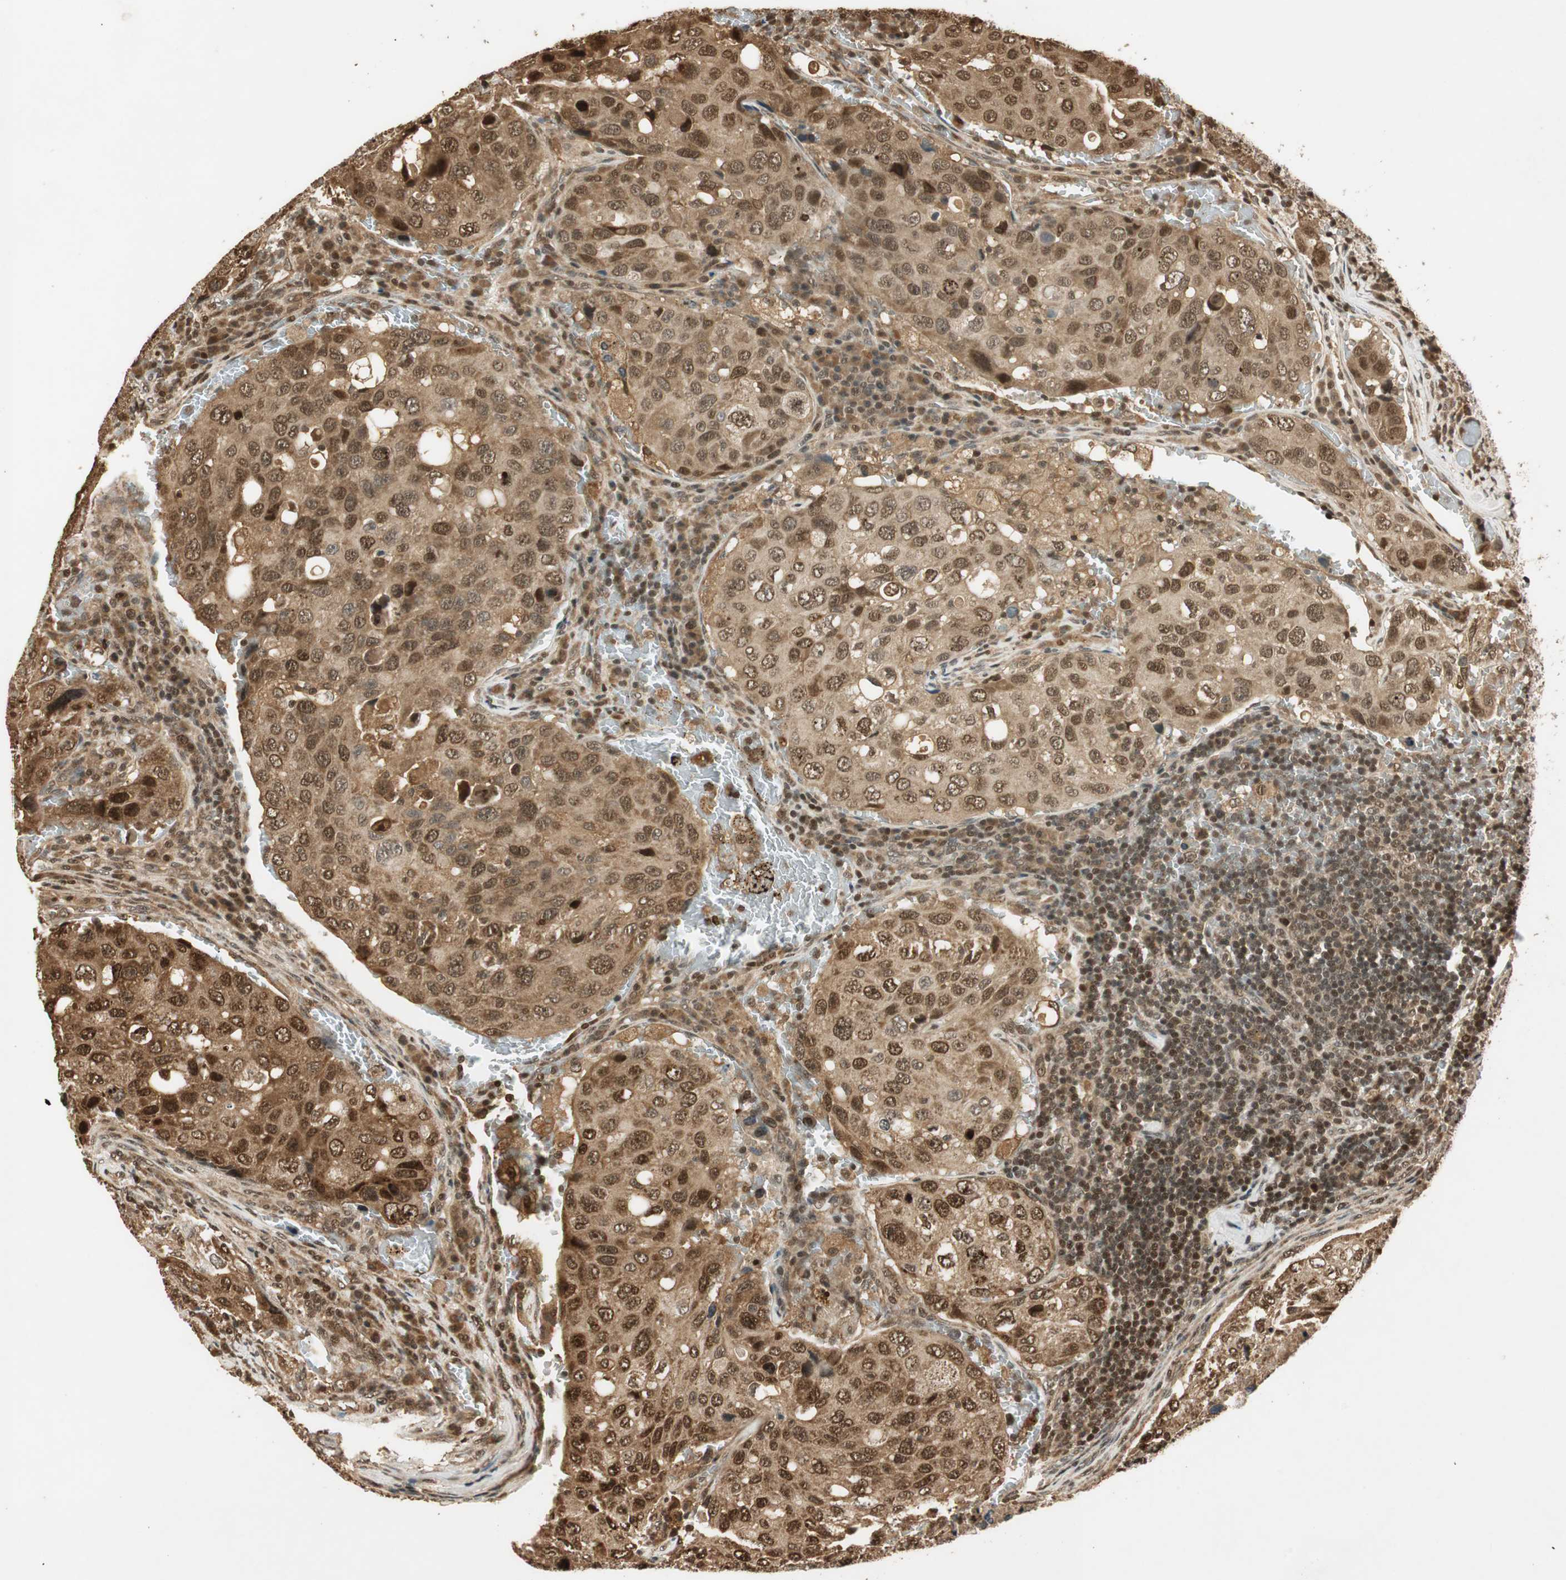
{"staining": {"intensity": "strong", "quantity": ">75%", "location": "cytoplasmic/membranous,nuclear"}, "tissue": "urothelial cancer", "cell_type": "Tumor cells", "image_type": "cancer", "snomed": [{"axis": "morphology", "description": "Urothelial carcinoma, High grade"}, {"axis": "topography", "description": "Lymph node"}, {"axis": "topography", "description": "Urinary bladder"}], "caption": "Protein analysis of urothelial cancer tissue demonstrates strong cytoplasmic/membranous and nuclear expression in about >75% of tumor cells. (Stains: DAB (3,3'-diaminobenzidine) in brown, nuclei in blue, Microscopy: brightfield microscopy at high magnification).", "gene": "RPA3", "patient": {"sex": "male", "age": 51}}